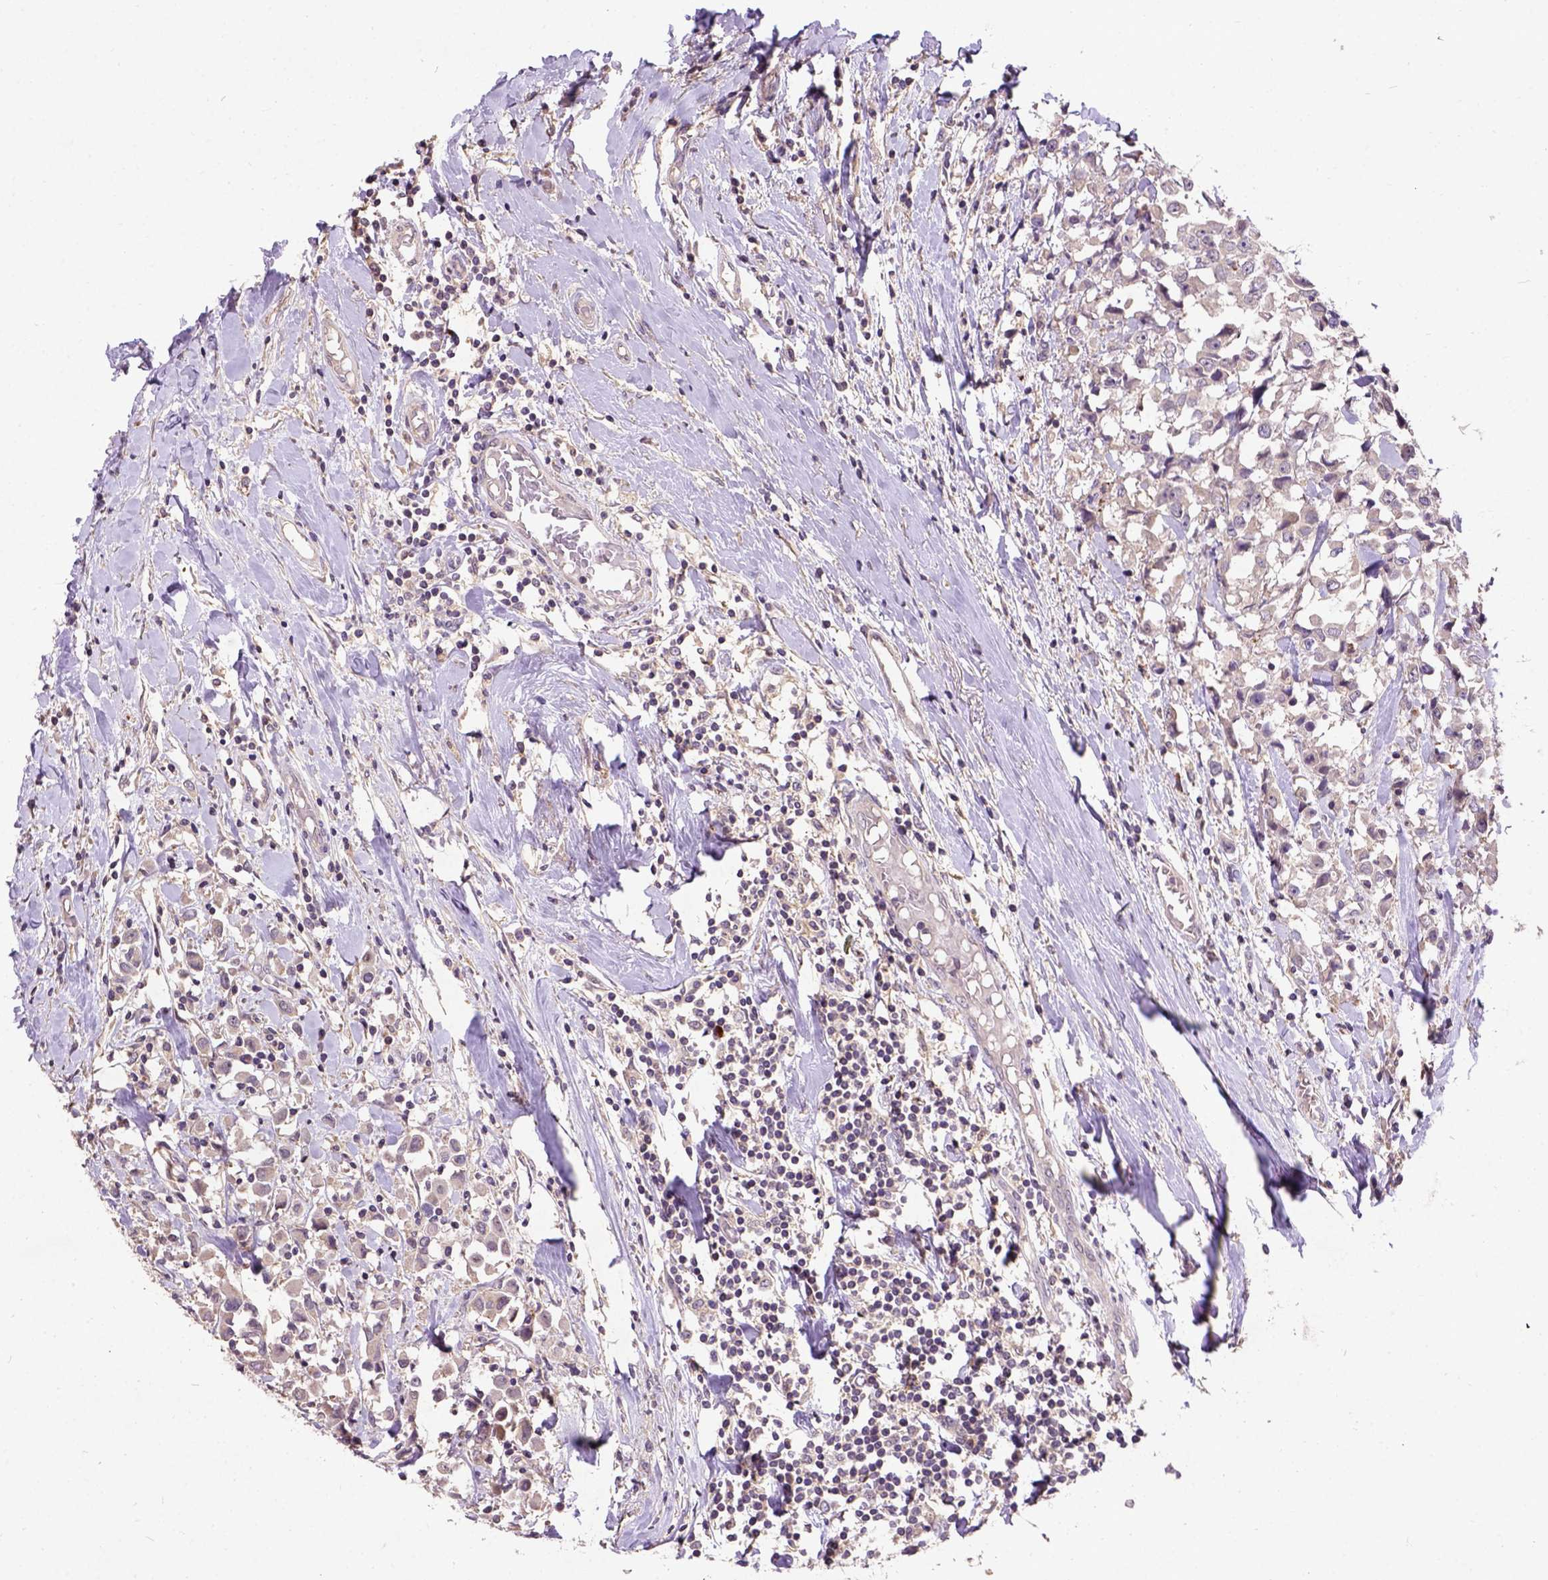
{"staining": {"intensity": "negative", "quantity": "none", "location": "none"}, "tissue": "breast cancer", "cell_type": "Tumor cells", "image_type": "cancer", "snomed": [{"axis": "morphology", "description": "Duct carcinoma"}, {"axis": "topography", "description": "Breast"}], "caption": "IHC image of neoplastic tissue: intraductal carcinoma (breast) stained with DAB (3,3'-diaminobenzidine) reveals no significant protein expression in tumor cells. (Brightfield microscopy of DAB (3,3'-diaminobenzidine) IHC at high magnification).", "gene": "KBTBD8", "patient": {"sex": "female", "age": 61}}